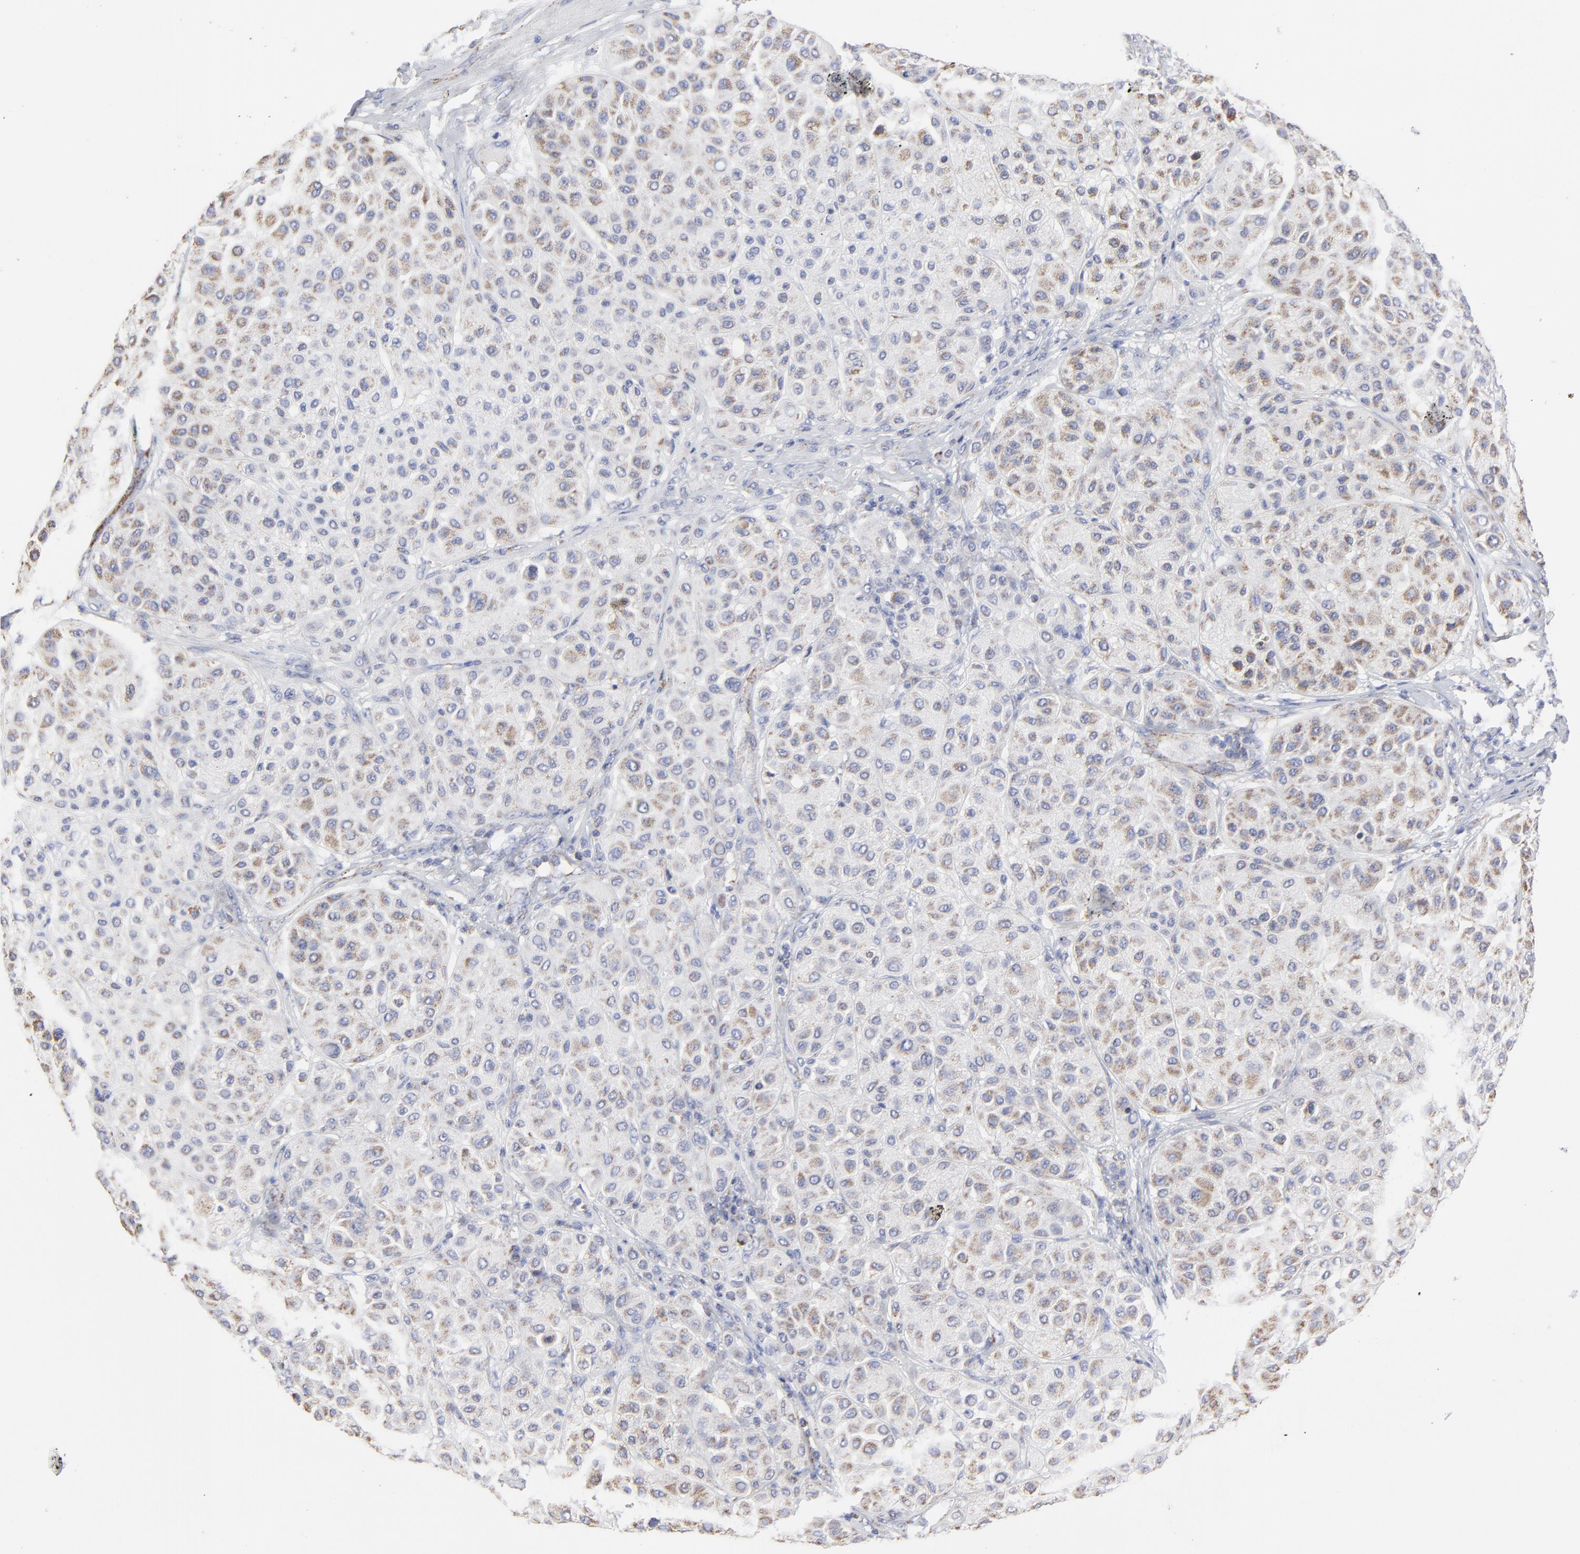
{"staining": {"intensity": "weak", "quantity": "<25%", "location": "cytoplasmic/membranous"}, "tissue": "melanoma", "cell_type": "Tumor cells", "image_type": "cancer", "snomed": [{"axis": "morphology", "description": "Normal tissue, NOS"}, {"axis": "morphology", "description": "Malignant melanoma, Metastatic site"}, {"axis": "topography", "description": "Skin"}], "caption": "The photomicrograph demonstrates no significant expression in tumor cells of melanoma.", "gene": "PINK1", "patient": {"sex": "male", "age": 41}}